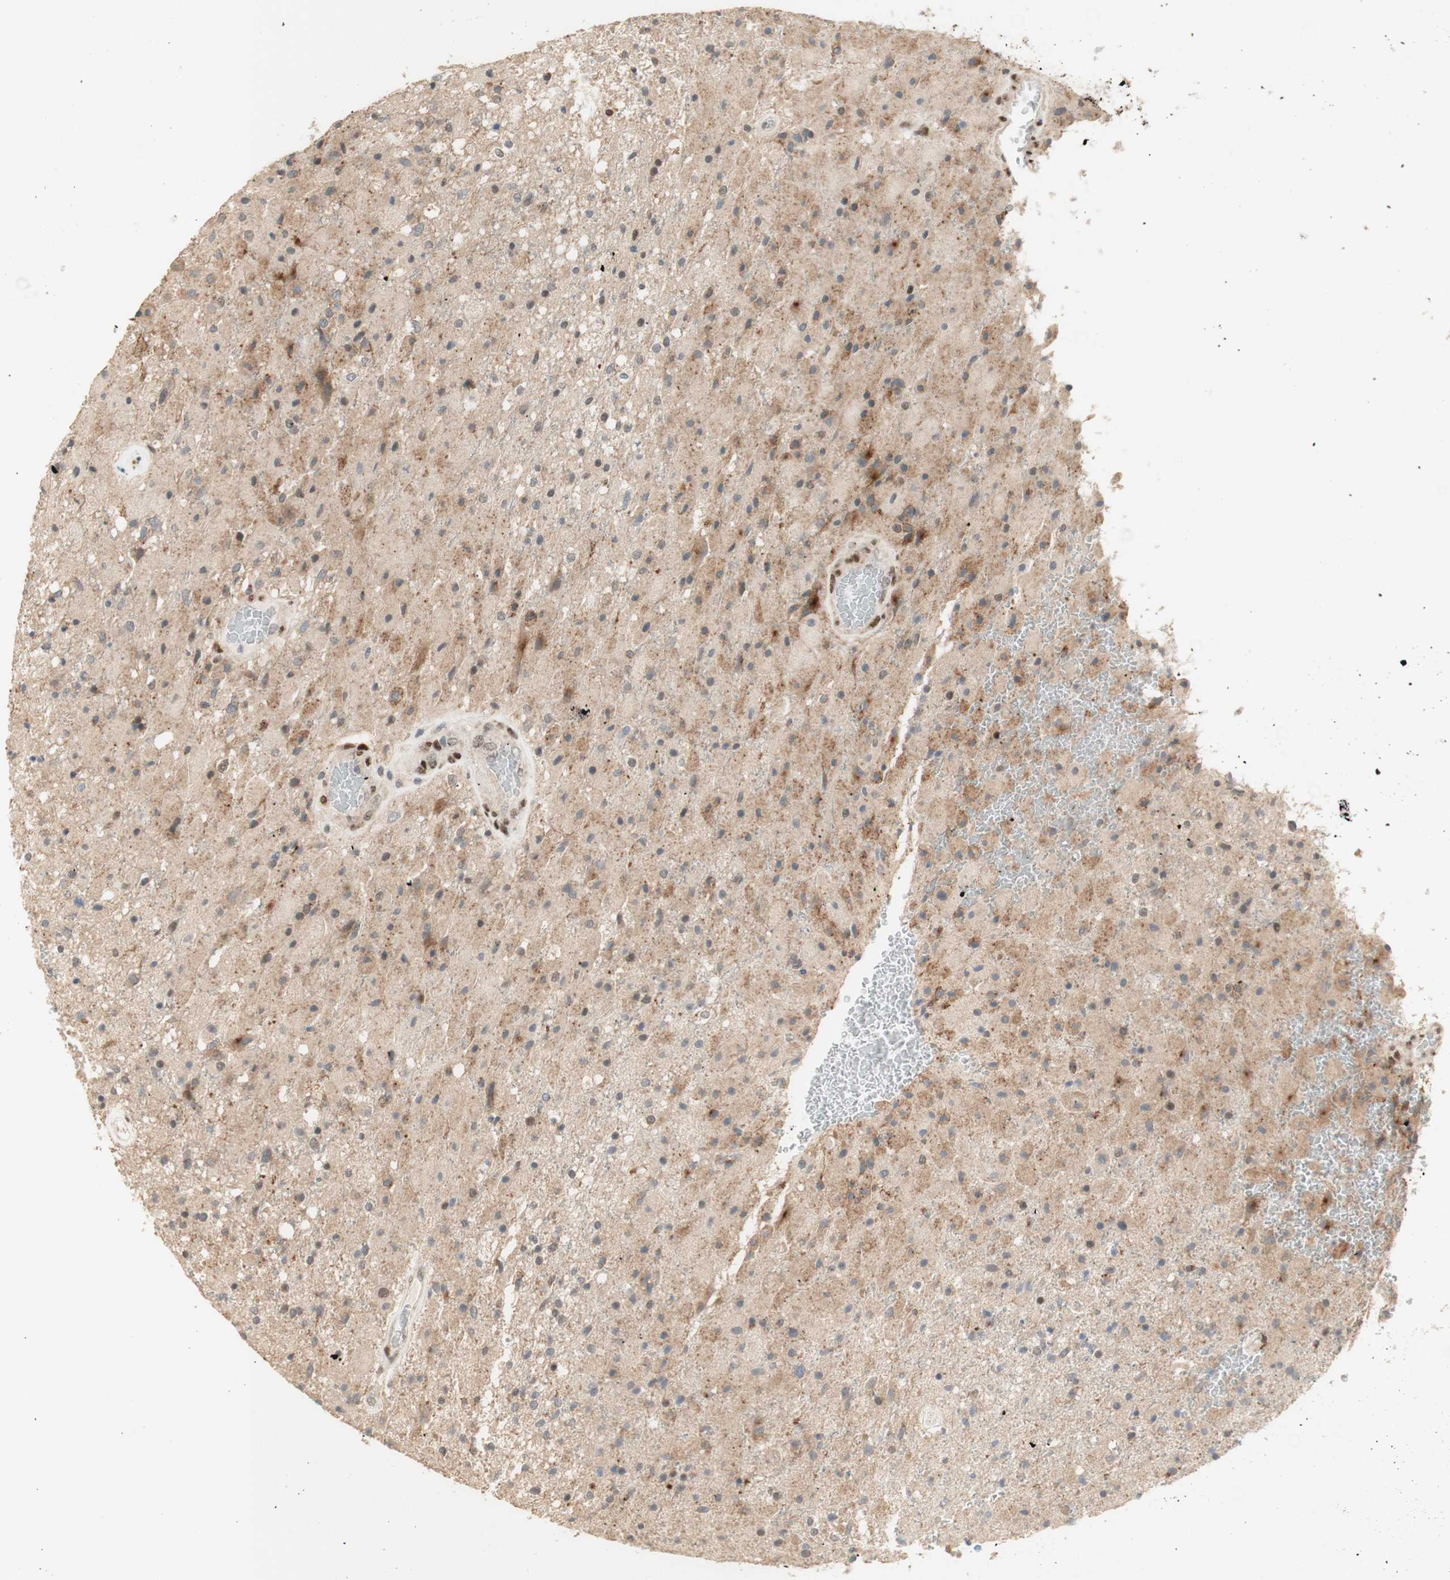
{"staining": {"intensity": "moderate", "quantity": ">75%", "location": "cytoplasmic/membranous"}, "tissue": "glioma", "cell_type": "Tumor cells", "image_type": "cancer", "snomed": [{"axis": "morphology", "description": "Normal tissue, NOS"}, {"axis": "morphology", "description": "Glioma, malignant, High grade"}, {"axis": "topography", "description": "Cerebral cortex"}], "caption": "Protein analysis of glioma tissue shows moderate cytoplasmic/membranous staining in approximately >75% of tumor cells.", "gene": "FOXP1", "patient": {"sex": "male", "age": 77}}